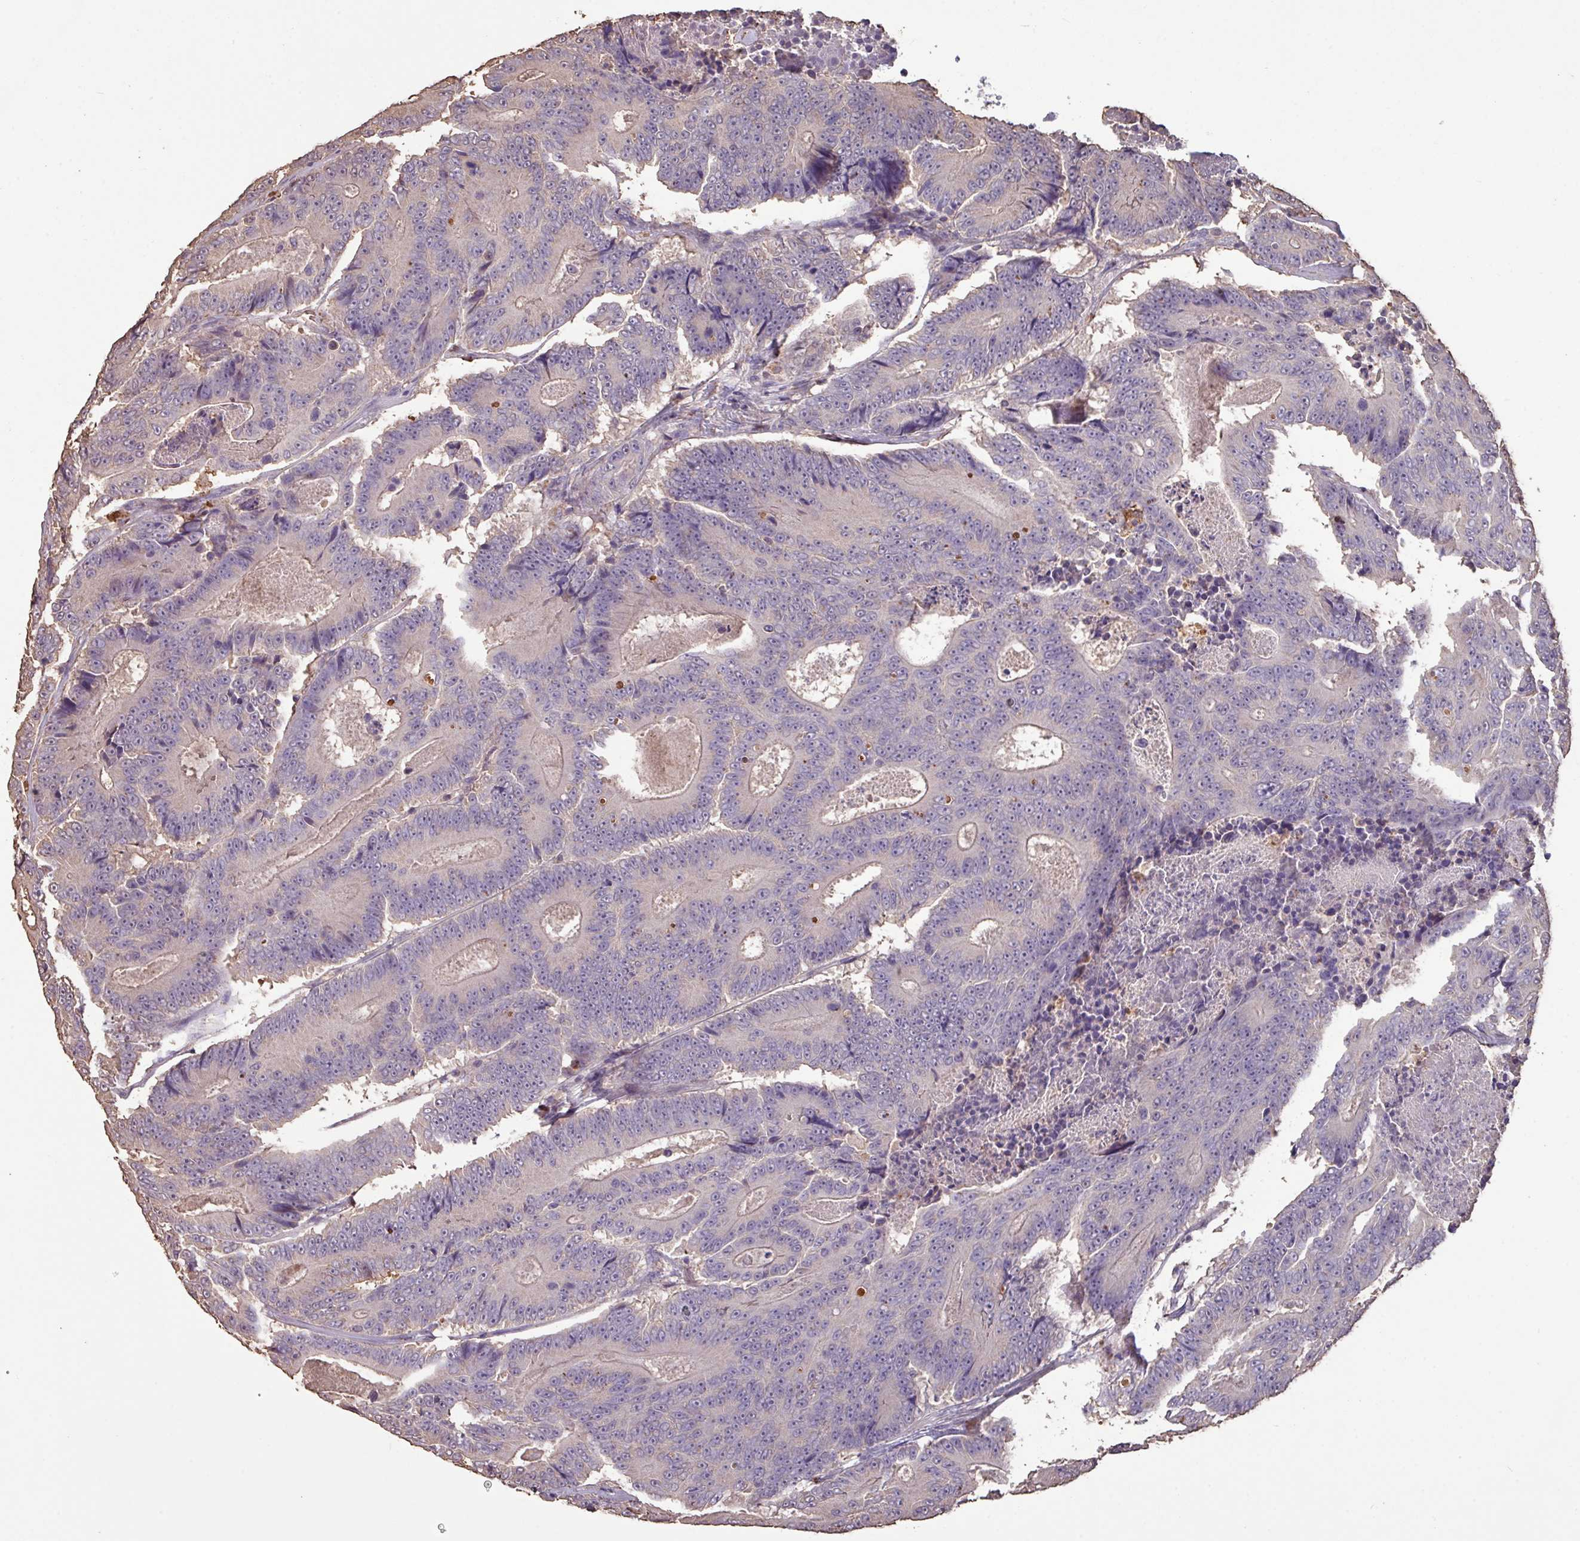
{"staining": {"intensity": "negative", "quantity": "none", "location": "none"}, "tissue": "colorectal cancer", "cell_type": "Tumor cells", "image_type": "cancer", "snomed": [{"axis": "morphology", "description": "Adenocarcinoma, NOS"}, {"axis": "topography", "description": "Colon"}], "caption": "Image shows no protein staining in tumor cells of adenocarcinoma (colorectal) tissue.", "gene": "CAMK2B", "patient": {"sex": "male", "age": 83}}